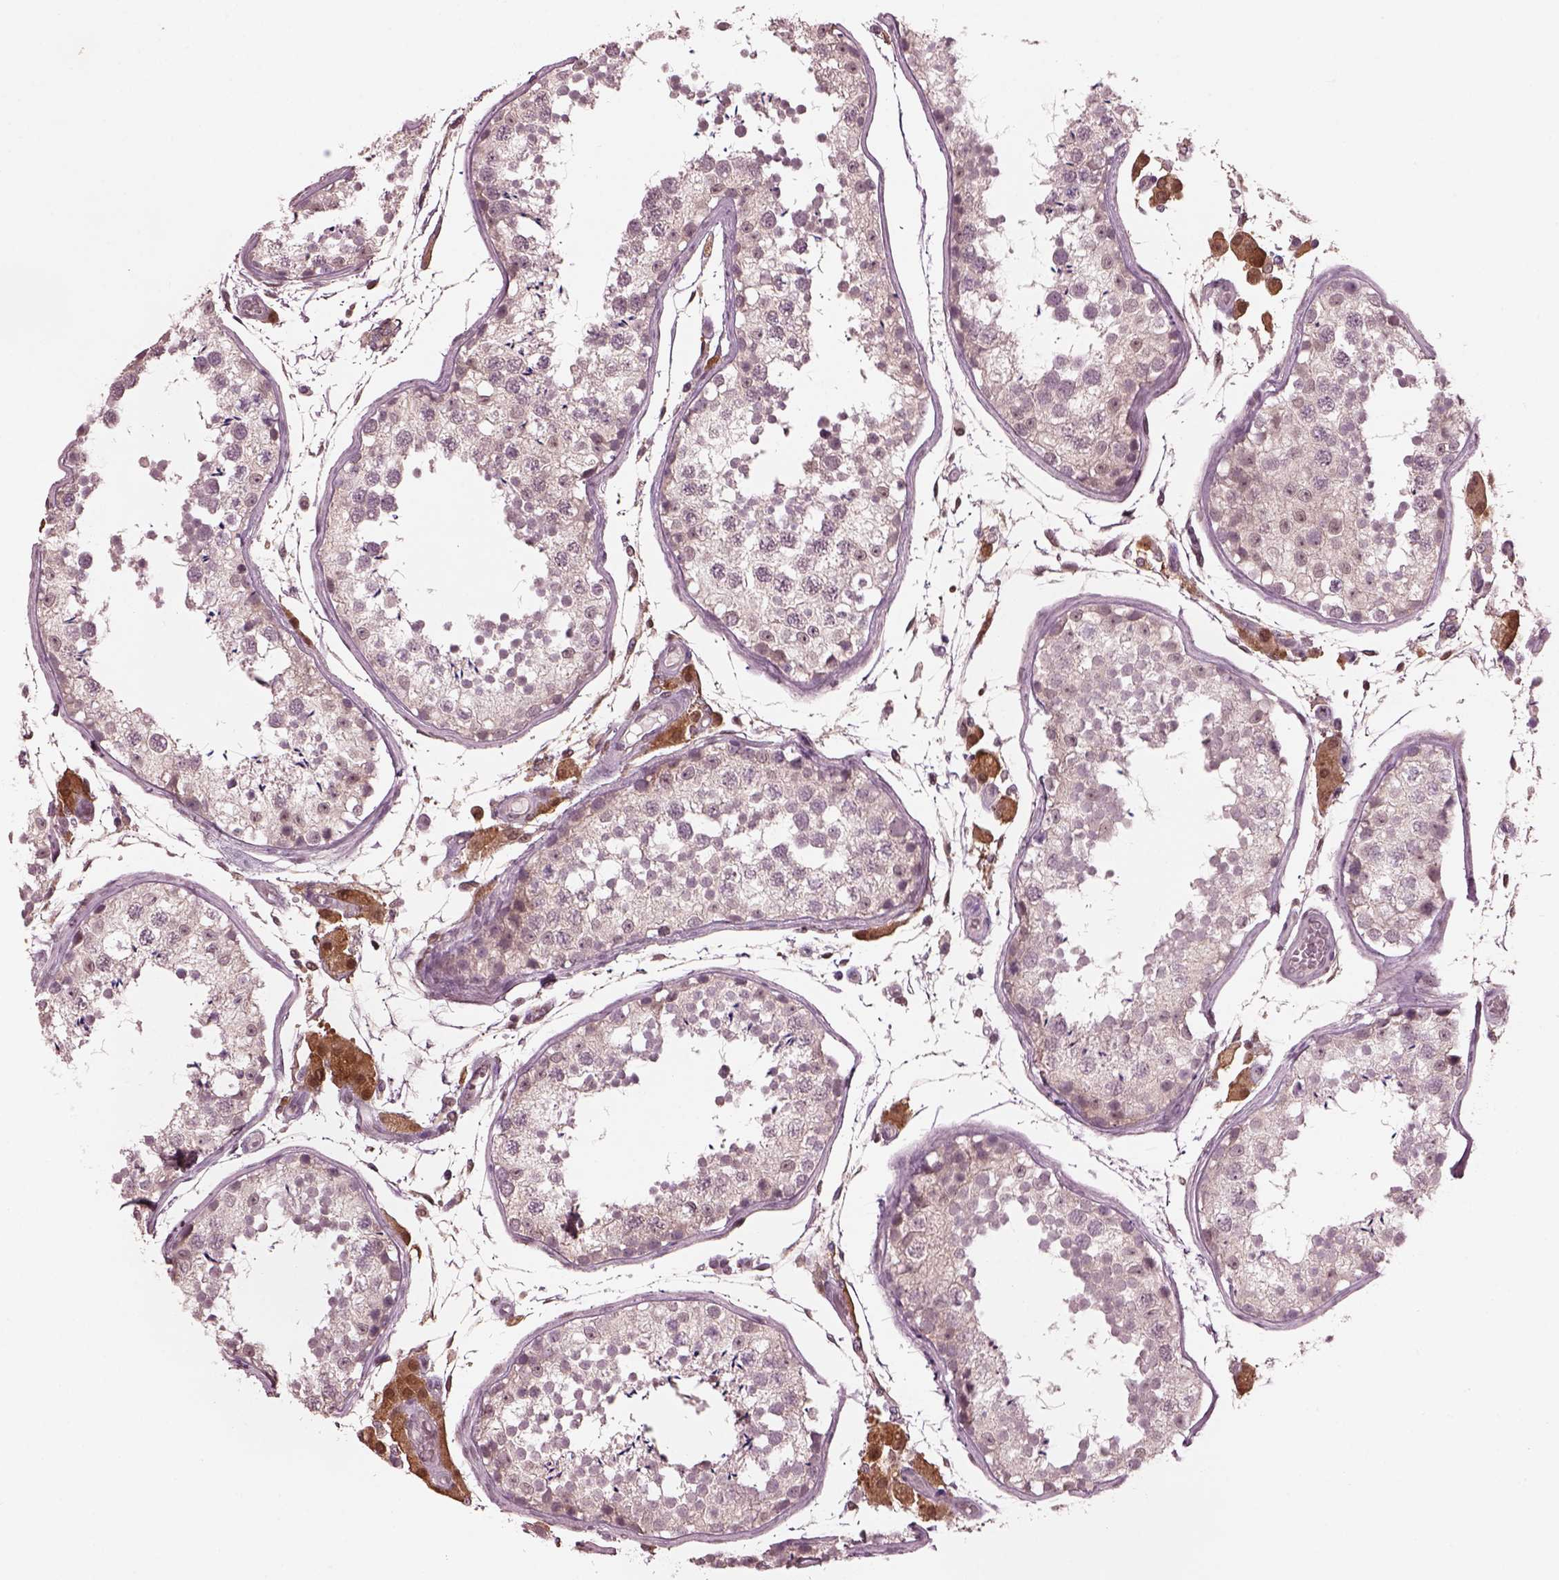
{"staining": {"intensity": "negative", "quantity": "none", "location": "none"}, "tissue": "testis", "cell_type": "Cells in seminiferous ducts", "image_type": "normal", "snomed": [{"axis": "morphology", "description": "Normal tissue, NOS"}, {"axis": "topography", "description": "Testis"}], "caption": "High power microscopy histopathology image of an IHC image of unremarkable testis, revealing no significant positivity in cells in seminiferous ducts.", "gene": "SRI", "patient": {"sex": "male", "age": 29}}